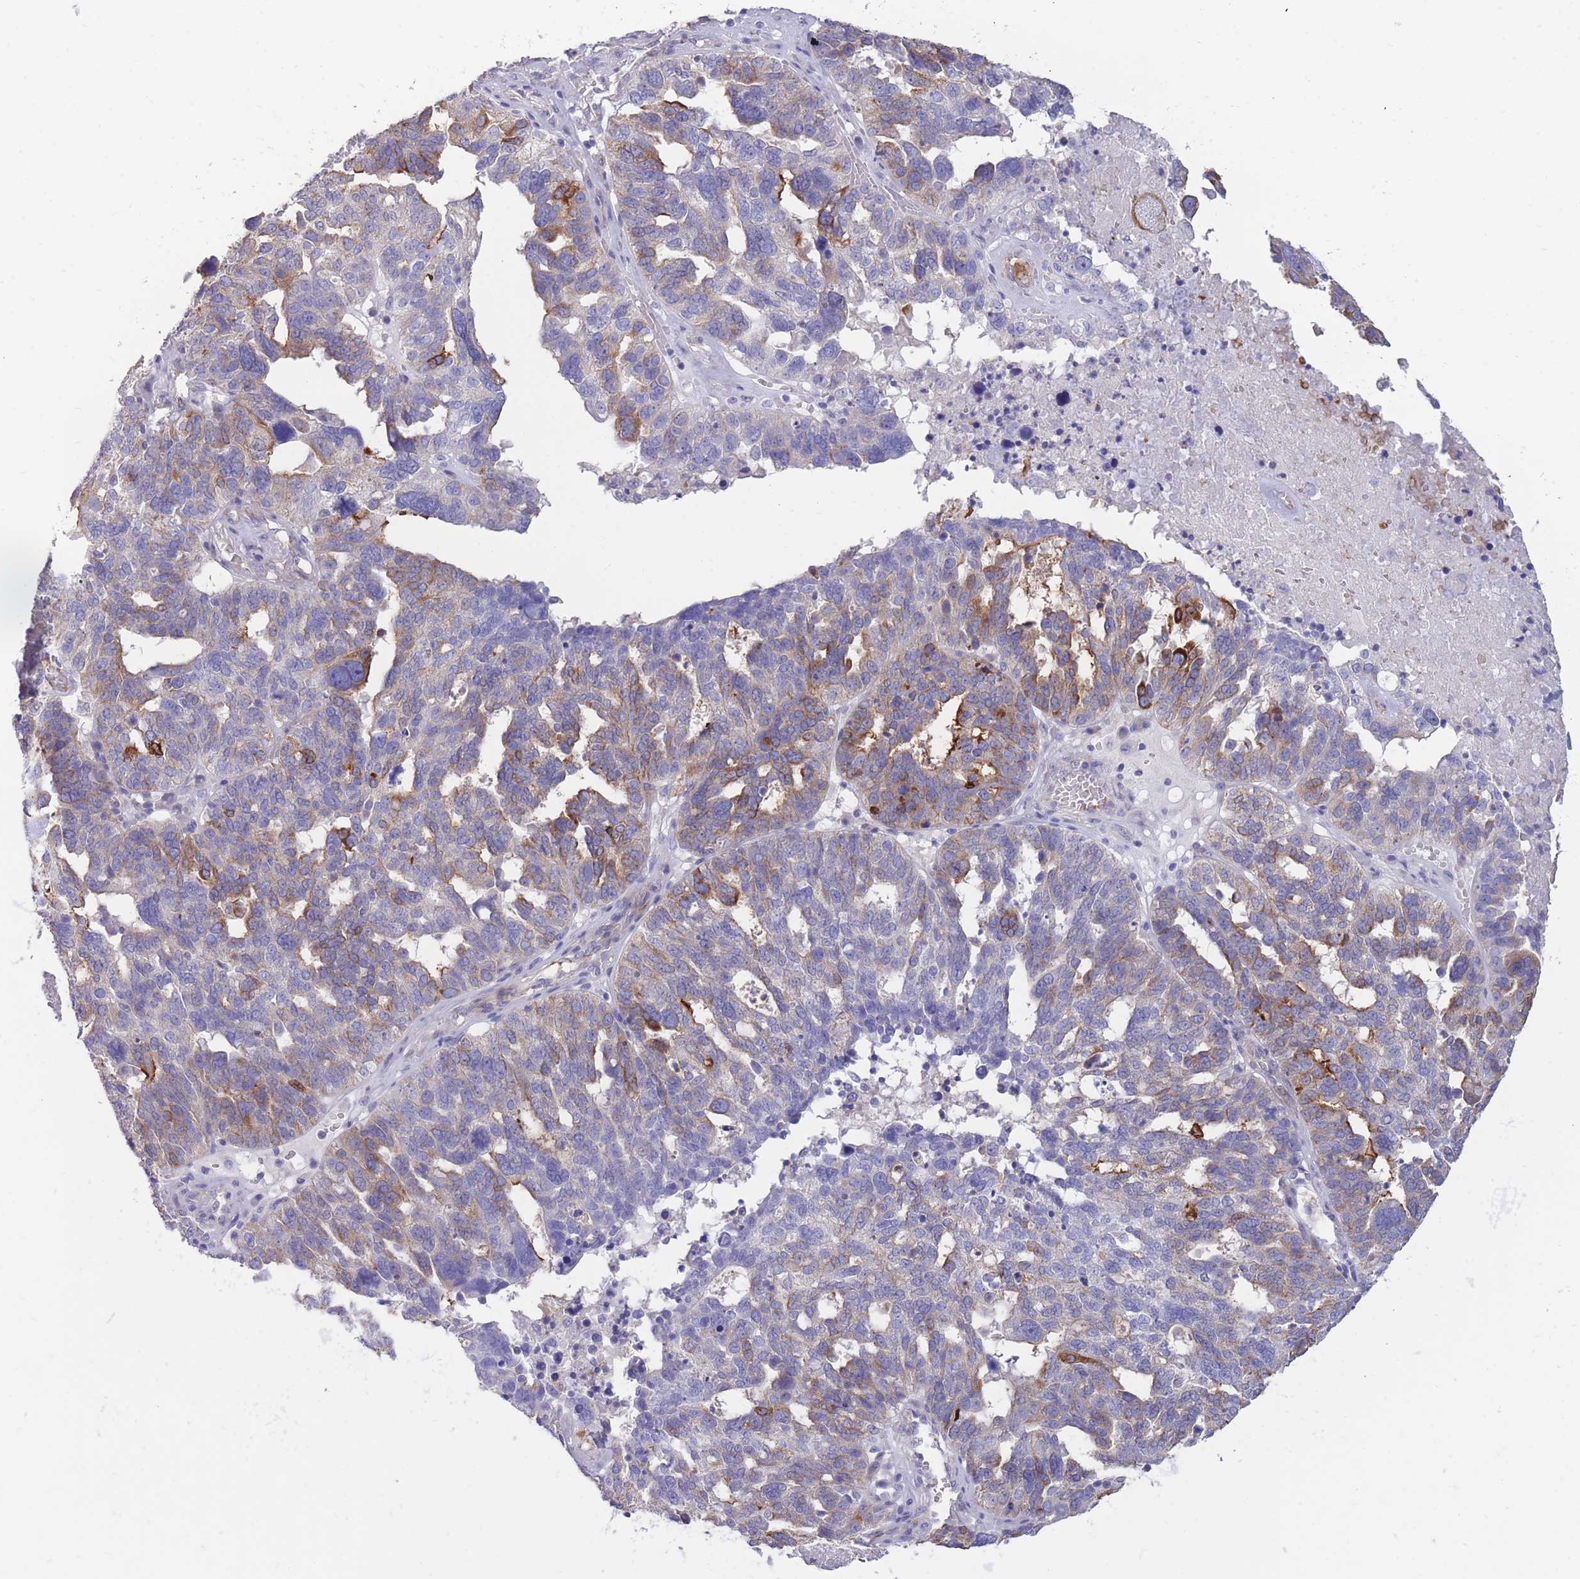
{"staining": {"intensity": "strong", "quantity": "<25%", "location": "cytoplasmic/membranous"}, "tissue": "ovarian cancer", "cell_type": "Tumor cells", "image_type": "cancer", "snomed": [{"axis": "morphology", "description": "Cystadenocarcinoma, serous, NOS"}, {"axis": "topography", "description": "Ovary"}], "caption": "Immunohistochemical staining of human ovarian serous cystadenocarcinoma exhibits strong cytoplasmic/membranous protein expression in approximately <25% of tumor cells. Nuclei are stained in blue.", "gene": "RGS11", "patient": {"sex": "female", "age": 59}}